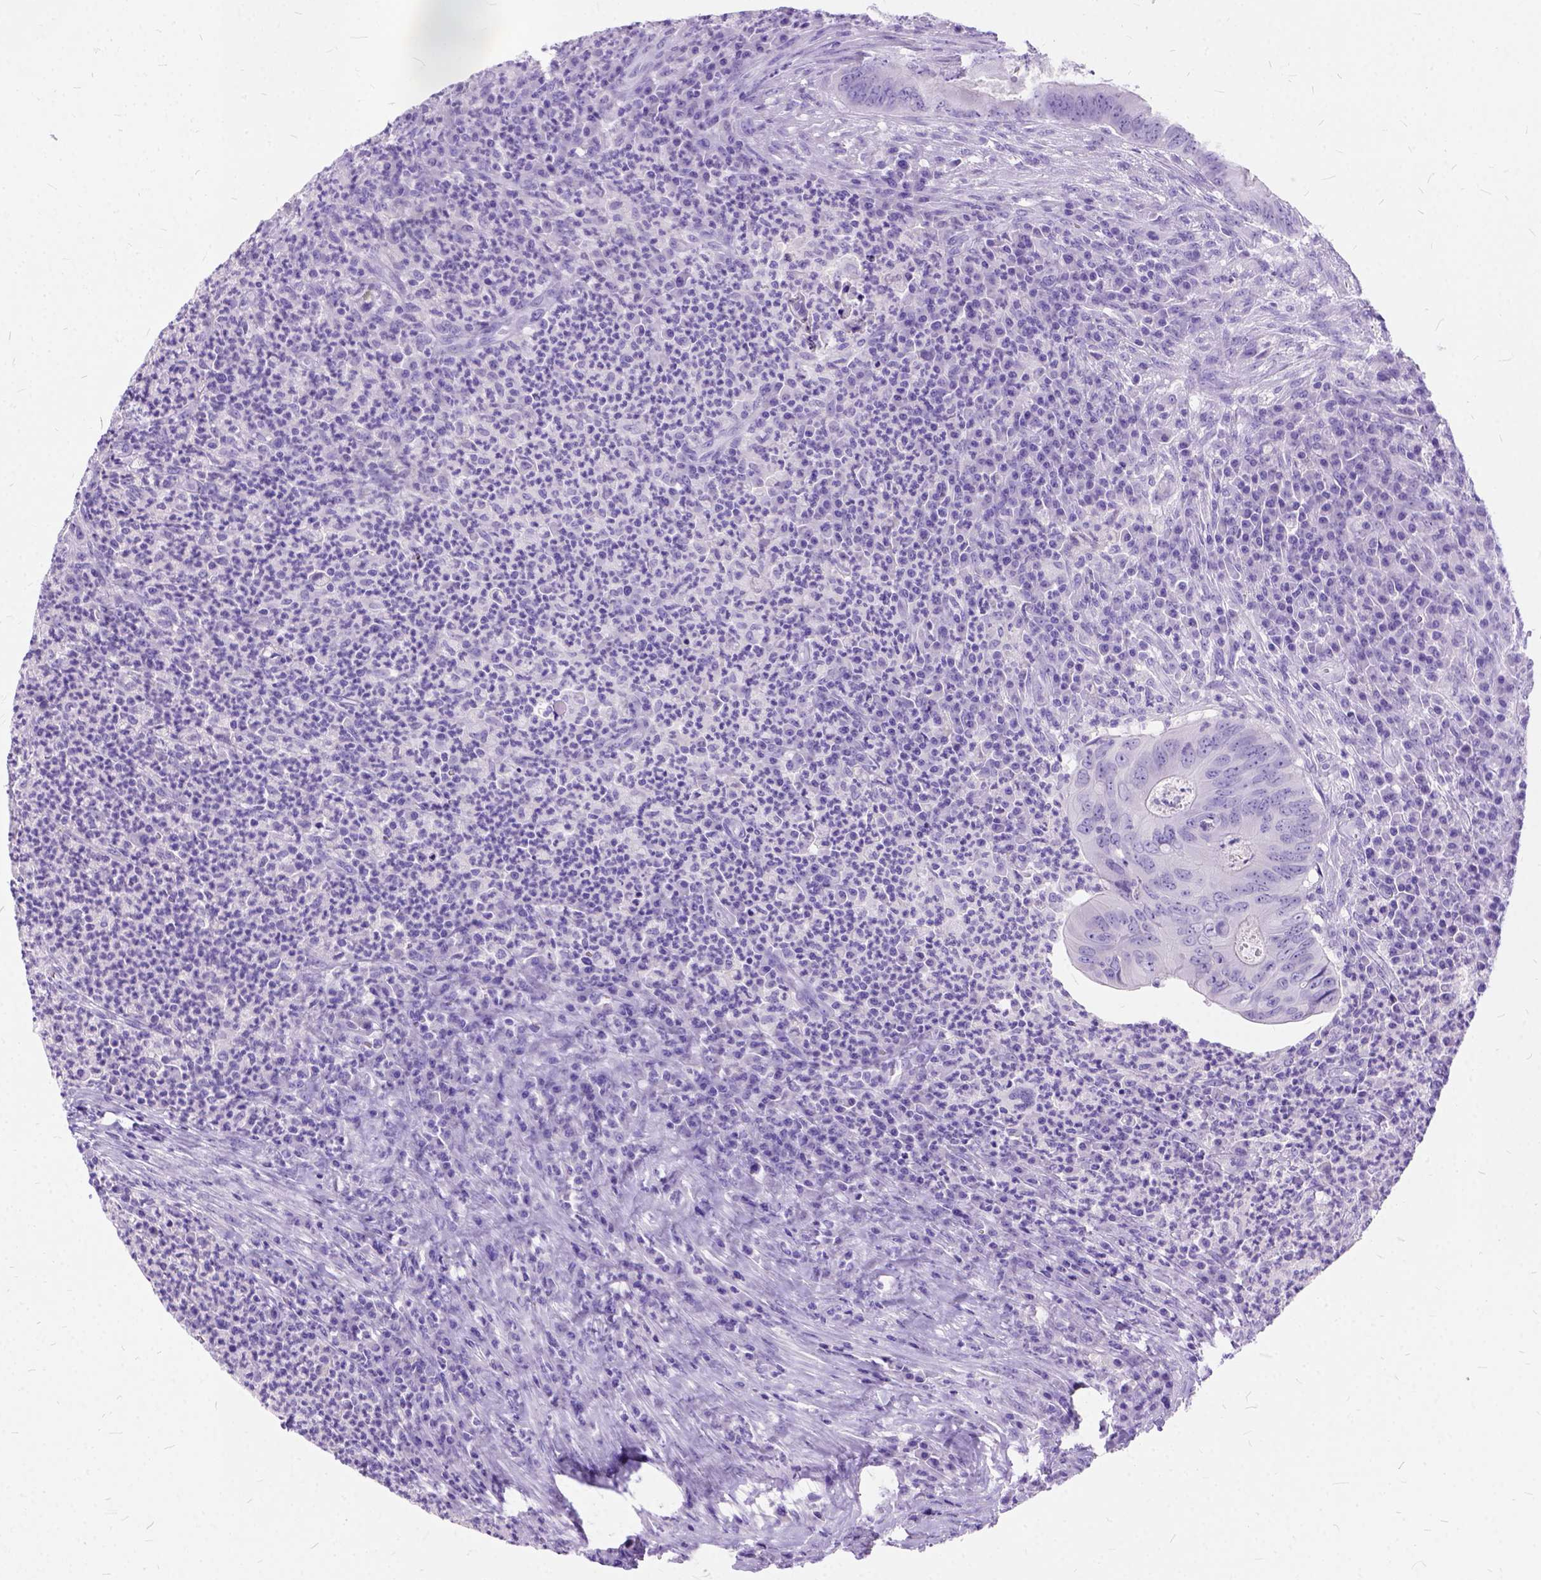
{"staining": {"intensity": "negative", "quantity": "none", "location": "none"}, "tissue": "colorectal cancer", "cell_type": "Tumor cells", "image_type": "cancer", "snomed": [{"axis": "morphology", "description": "Adenocarcinoma, NOS"}, {"axis": "topography", "description": "Colon"}], "caption": "Human adenocarcinoma (colorectal) stained for a protein using IHC demonstrates no staining in tumor cells.", "gene": "C1QTNF3", "patient": {"sex": "female", "age": 74}}